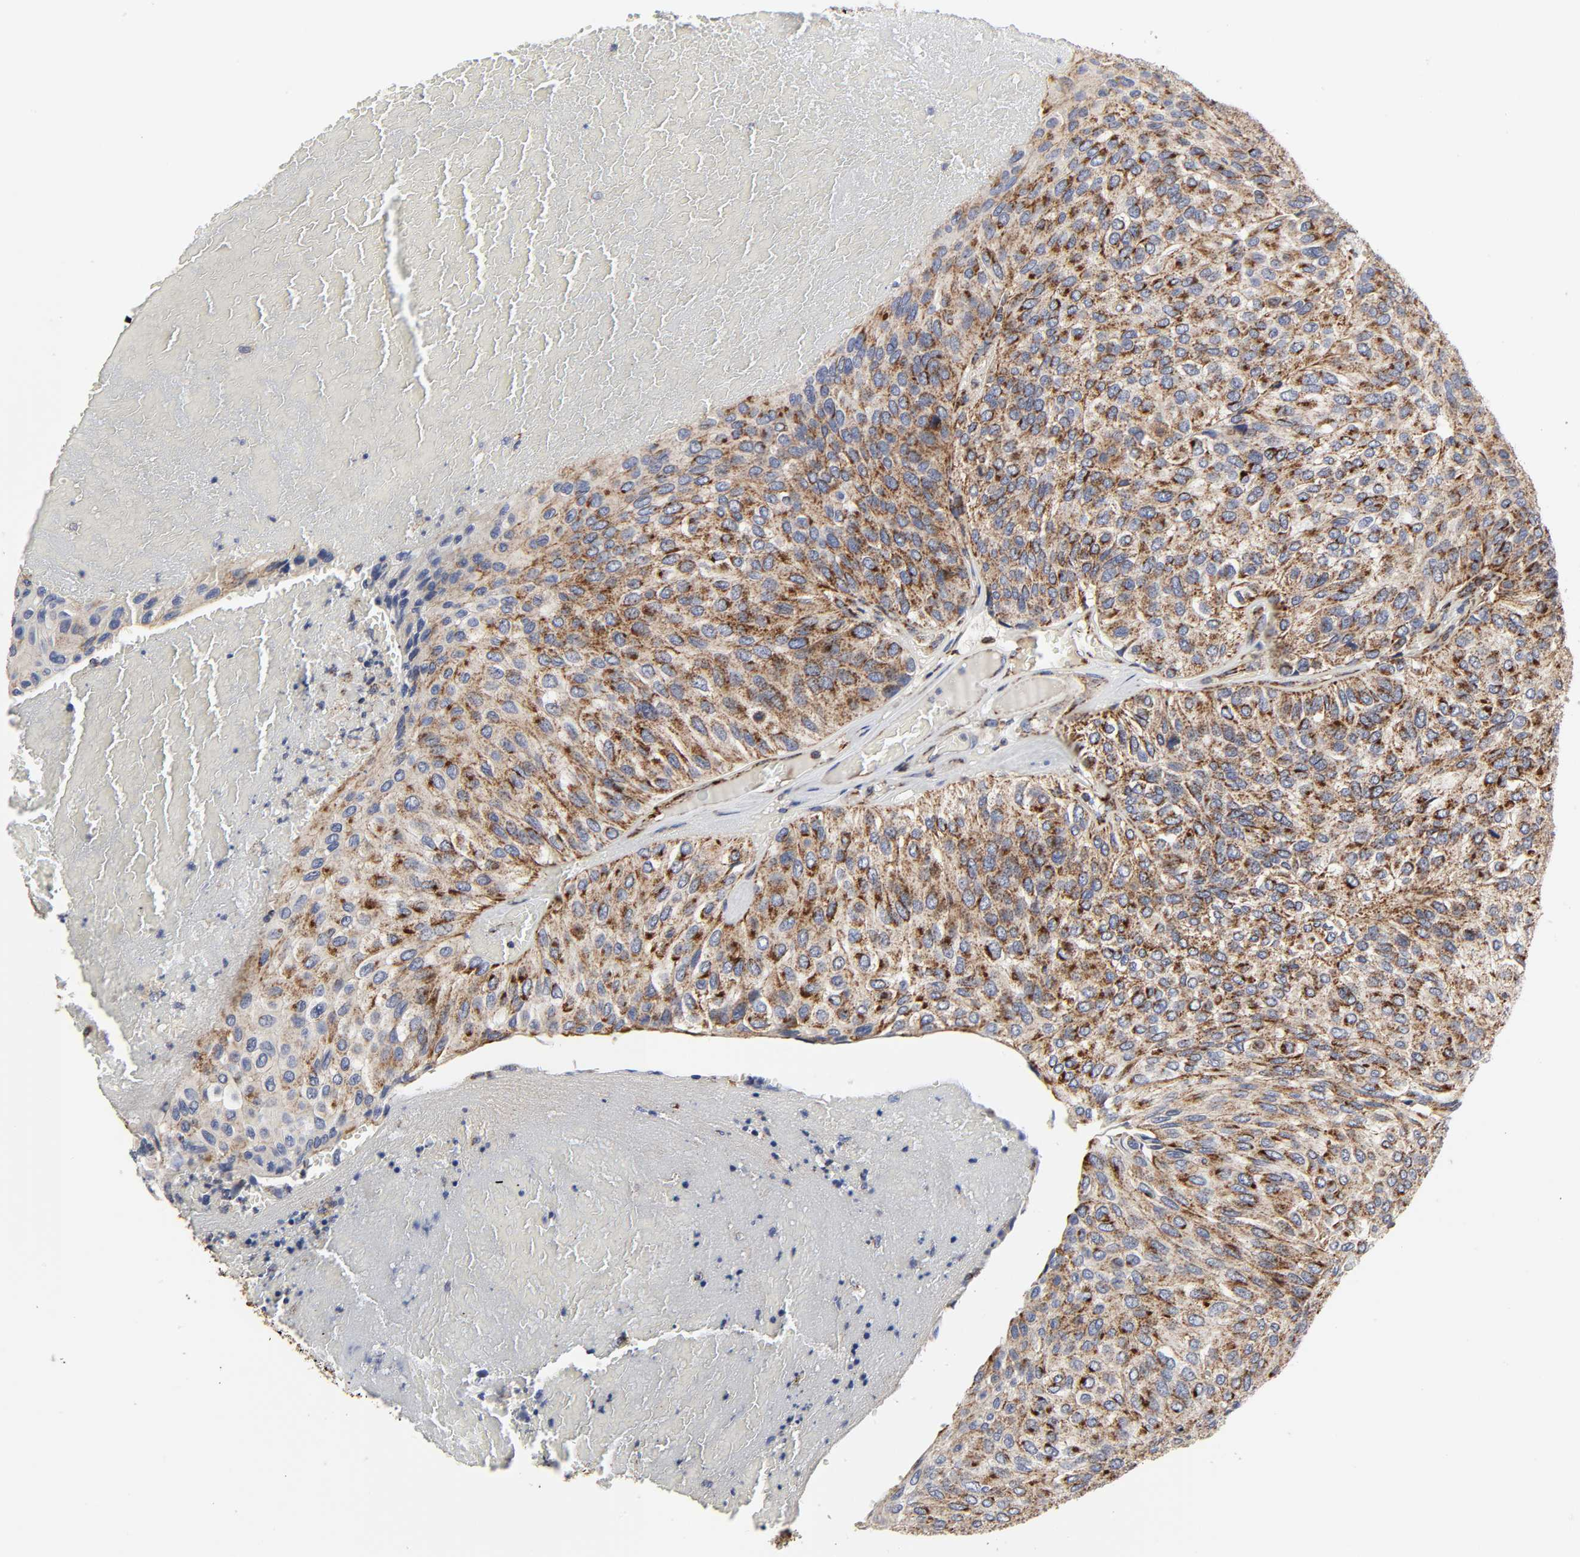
{"staining": {"intensity": "moderate", "quantity": ">75%", "location": "cytoplasmic/membranous"}, "tissue": "urothelial cancer", "cell_type": "Tumor cells", "image_type": "cancer", "snomed": [{"axis": "morphology", "description": "Urothelial carcinoma, High grade"}, {"axis": "topography", "description": "Urinary bladder"}], "caption": "This photomicrograph reveals IHC staining of urothelial cancer, with medium moderate cytoplasmic/membranous positivity in about >75% of tumor cells.", "gene": "COX6B1", "patient": {"sex": "male", "age": 66}}